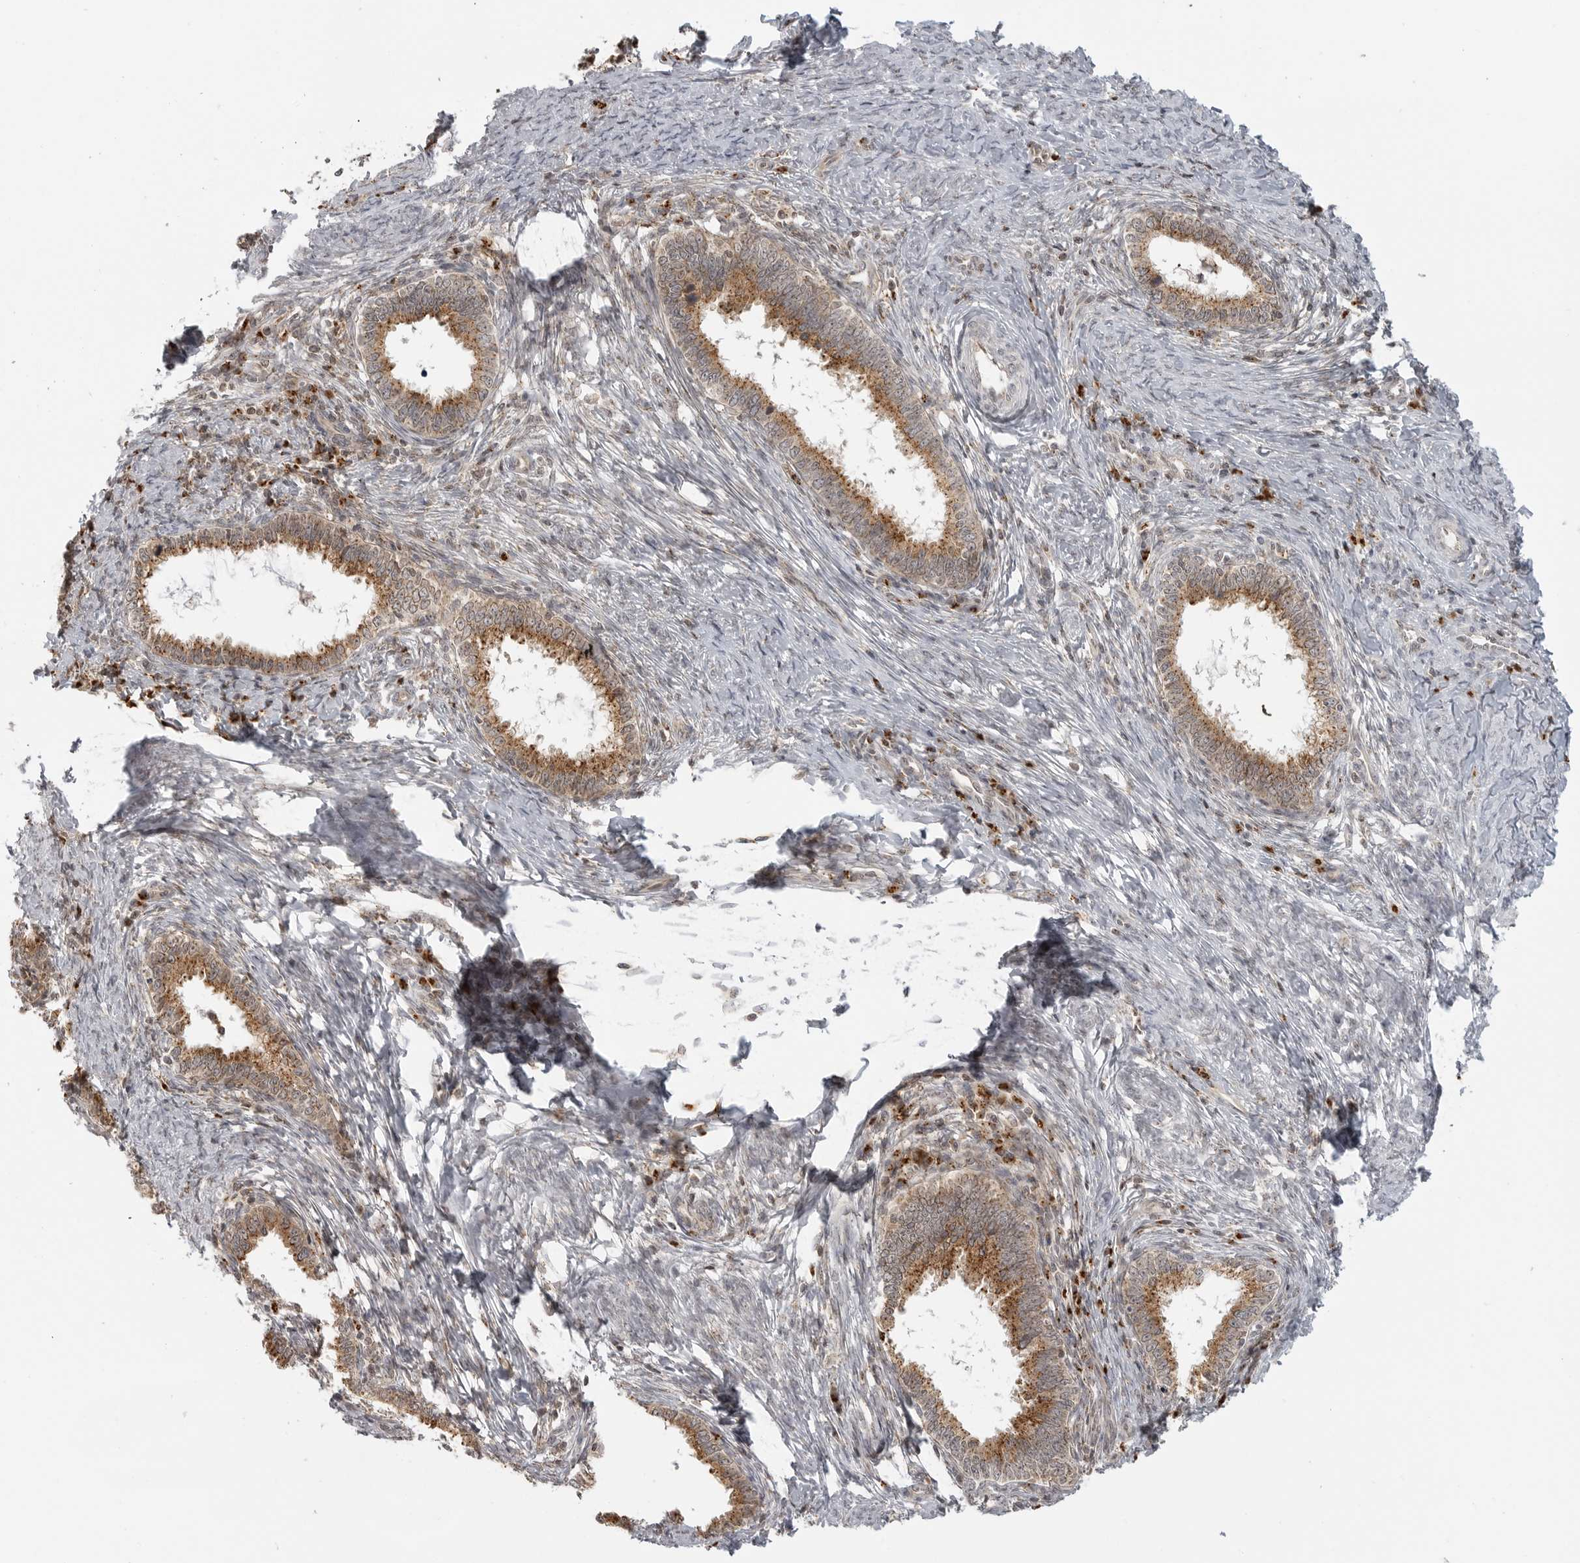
{"staining": {"intensity": "moderate", "quantity": ">75%", "location": "cytoplasmic/membranous"}, "tissue": "cervical cancer", "cell_type": "Tumor cells", "image_type": "cancer", "snomed": [{"axis": "morphology", "description": "Adenocarcinoma, NOS"}, {"axis": "topography", "description": "Cervix"}], "caption": "IHC staining of cervical cancer, which shows medium levels of moderate cytoplasmic/membranous staining in about >75% of tumor cells indicating moderate cytoplasmic/membranous protein expression. The staining was performed using DAB (brown) for protein detection and nuclei were counterstained in hematoxylin (blue).", "gene": "COPA", "patient": {"sex": "female", "age": 36}}